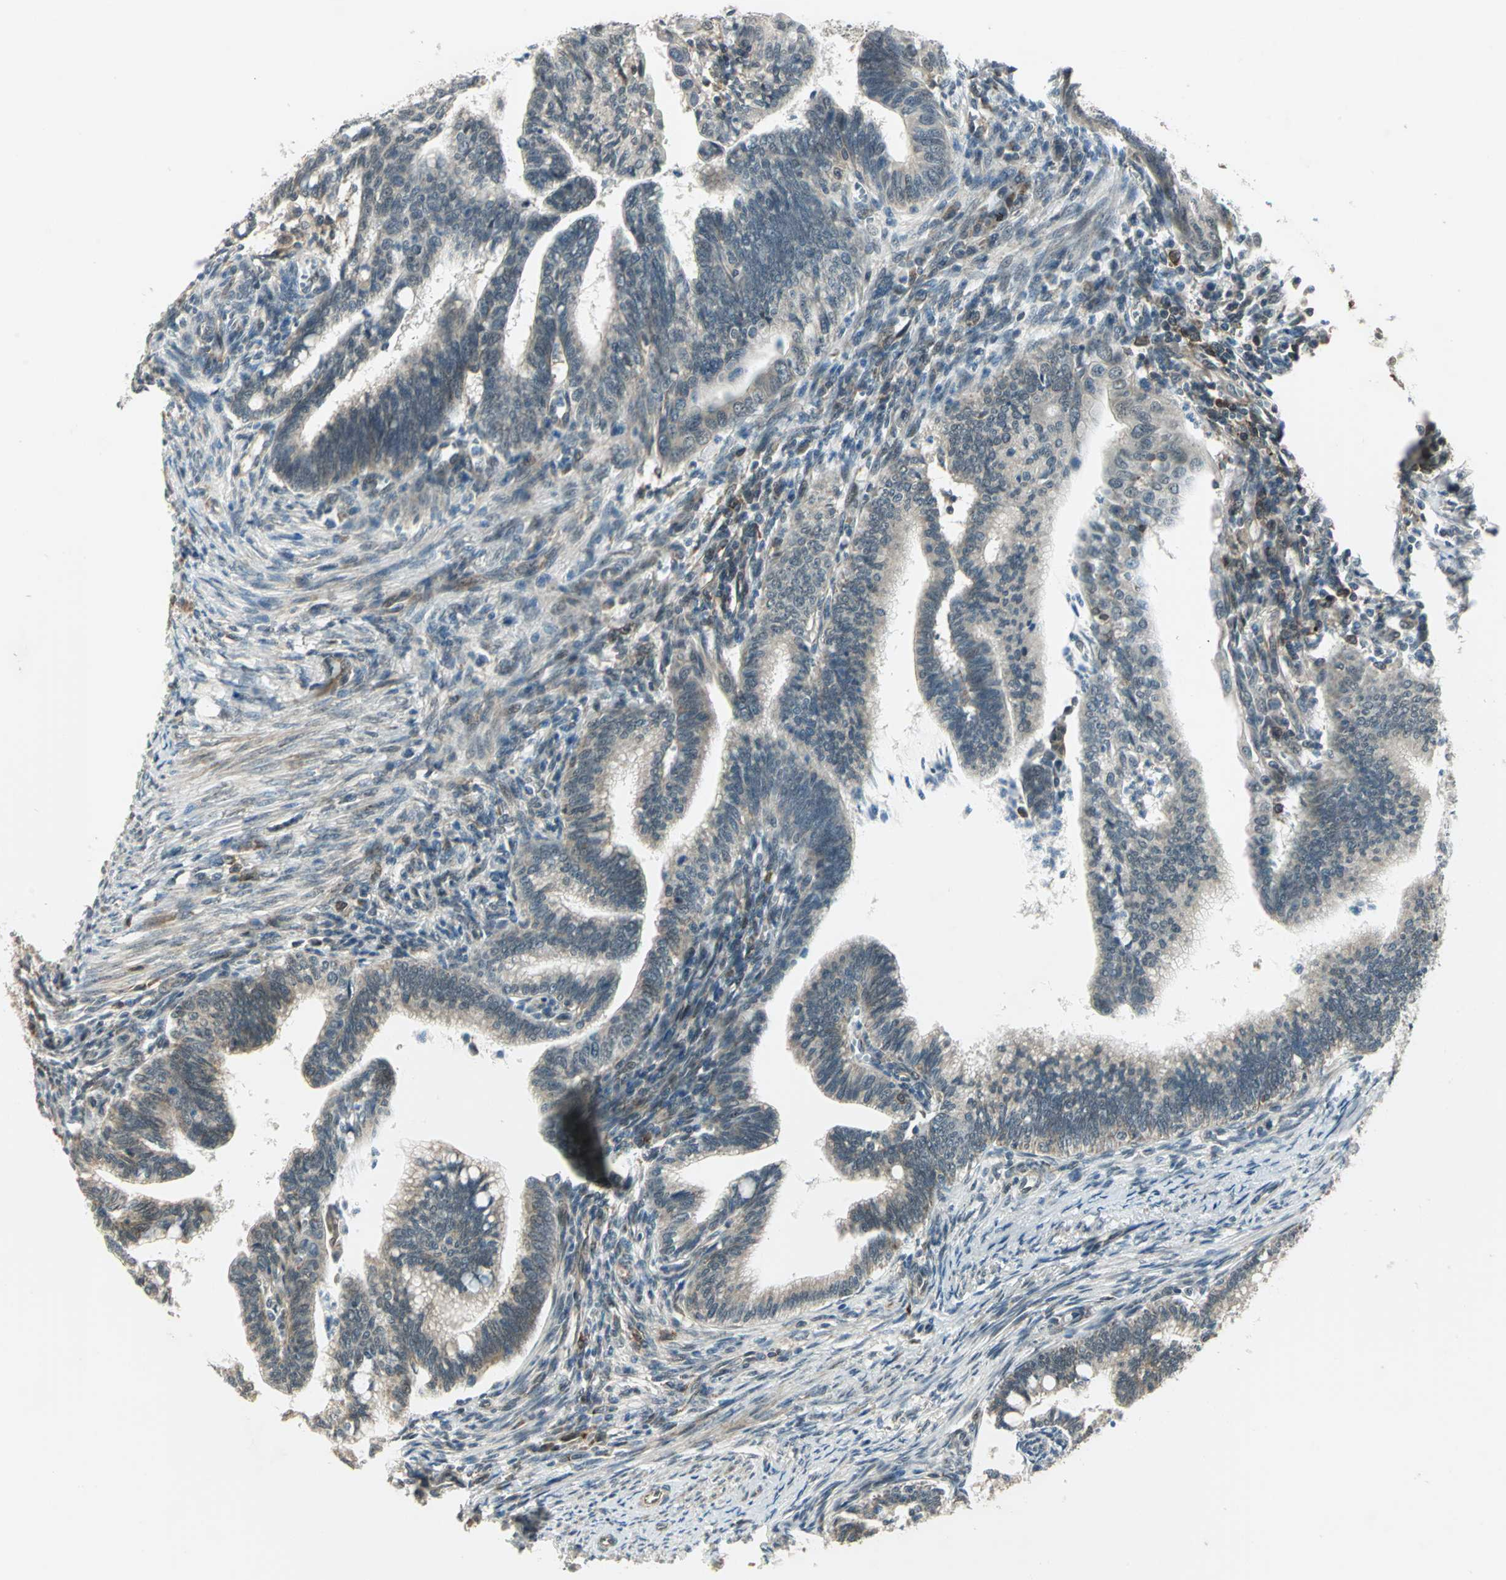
{"staining": {"intensity": "weak", "quantity": ">75%", "location": "cytoplasmic/membranous"}, "tissue": "cervical cancer", "cell_type": "Tumor cells", "image_type": "cancer", "snomed": [{"axis": "morphology", "description": "Adenocarcinoma, NOS"}, {"axis": "topography", "description": "Cervix"}], "caption": "Immunohistochemical staining of human cervical cancer reveals low levels of weak cytoplasmic/membranous positivity in about >75% of tumor cells.", "gene": "PLAGL2", "patient": {"sex": "female", "age": 36}}